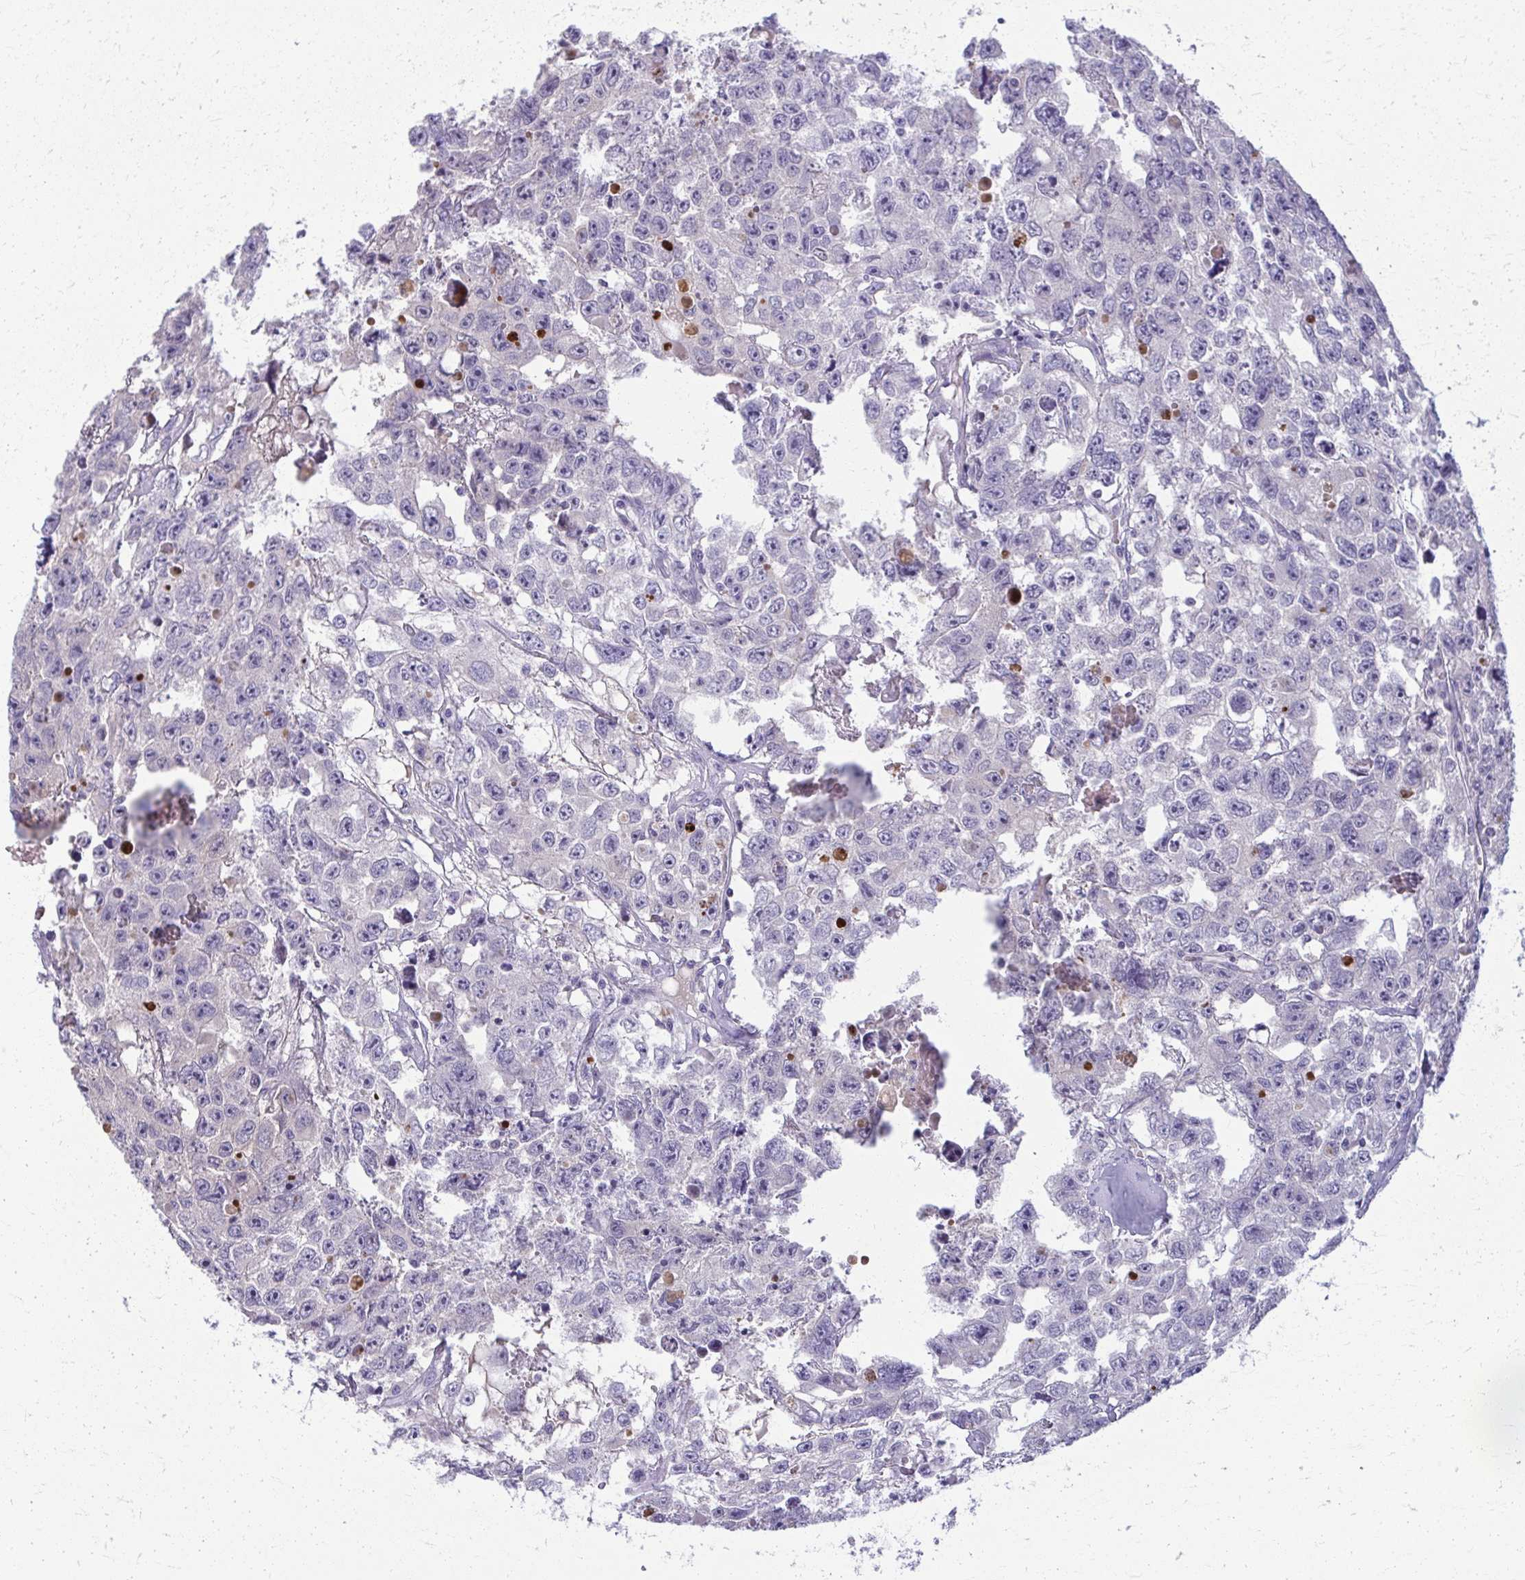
{"staining": {"intensity": "negative", "quantity": "none", "location": "none"}, "tissue": "testis cancer", "cell_type": "Tumor cells", "image_type": "cancer", "snomed": [{"axis": "morphology", "description": "Seminoma, NOS"}, {"axis": "topography", "description": "Testis"}], "caption": "Immunohistochemistry (IHC) of human testis seminoma exhibits no staining in tumor cells.", "gene": "OR4M1", "patient": {"sex": "male", "age": 26}}